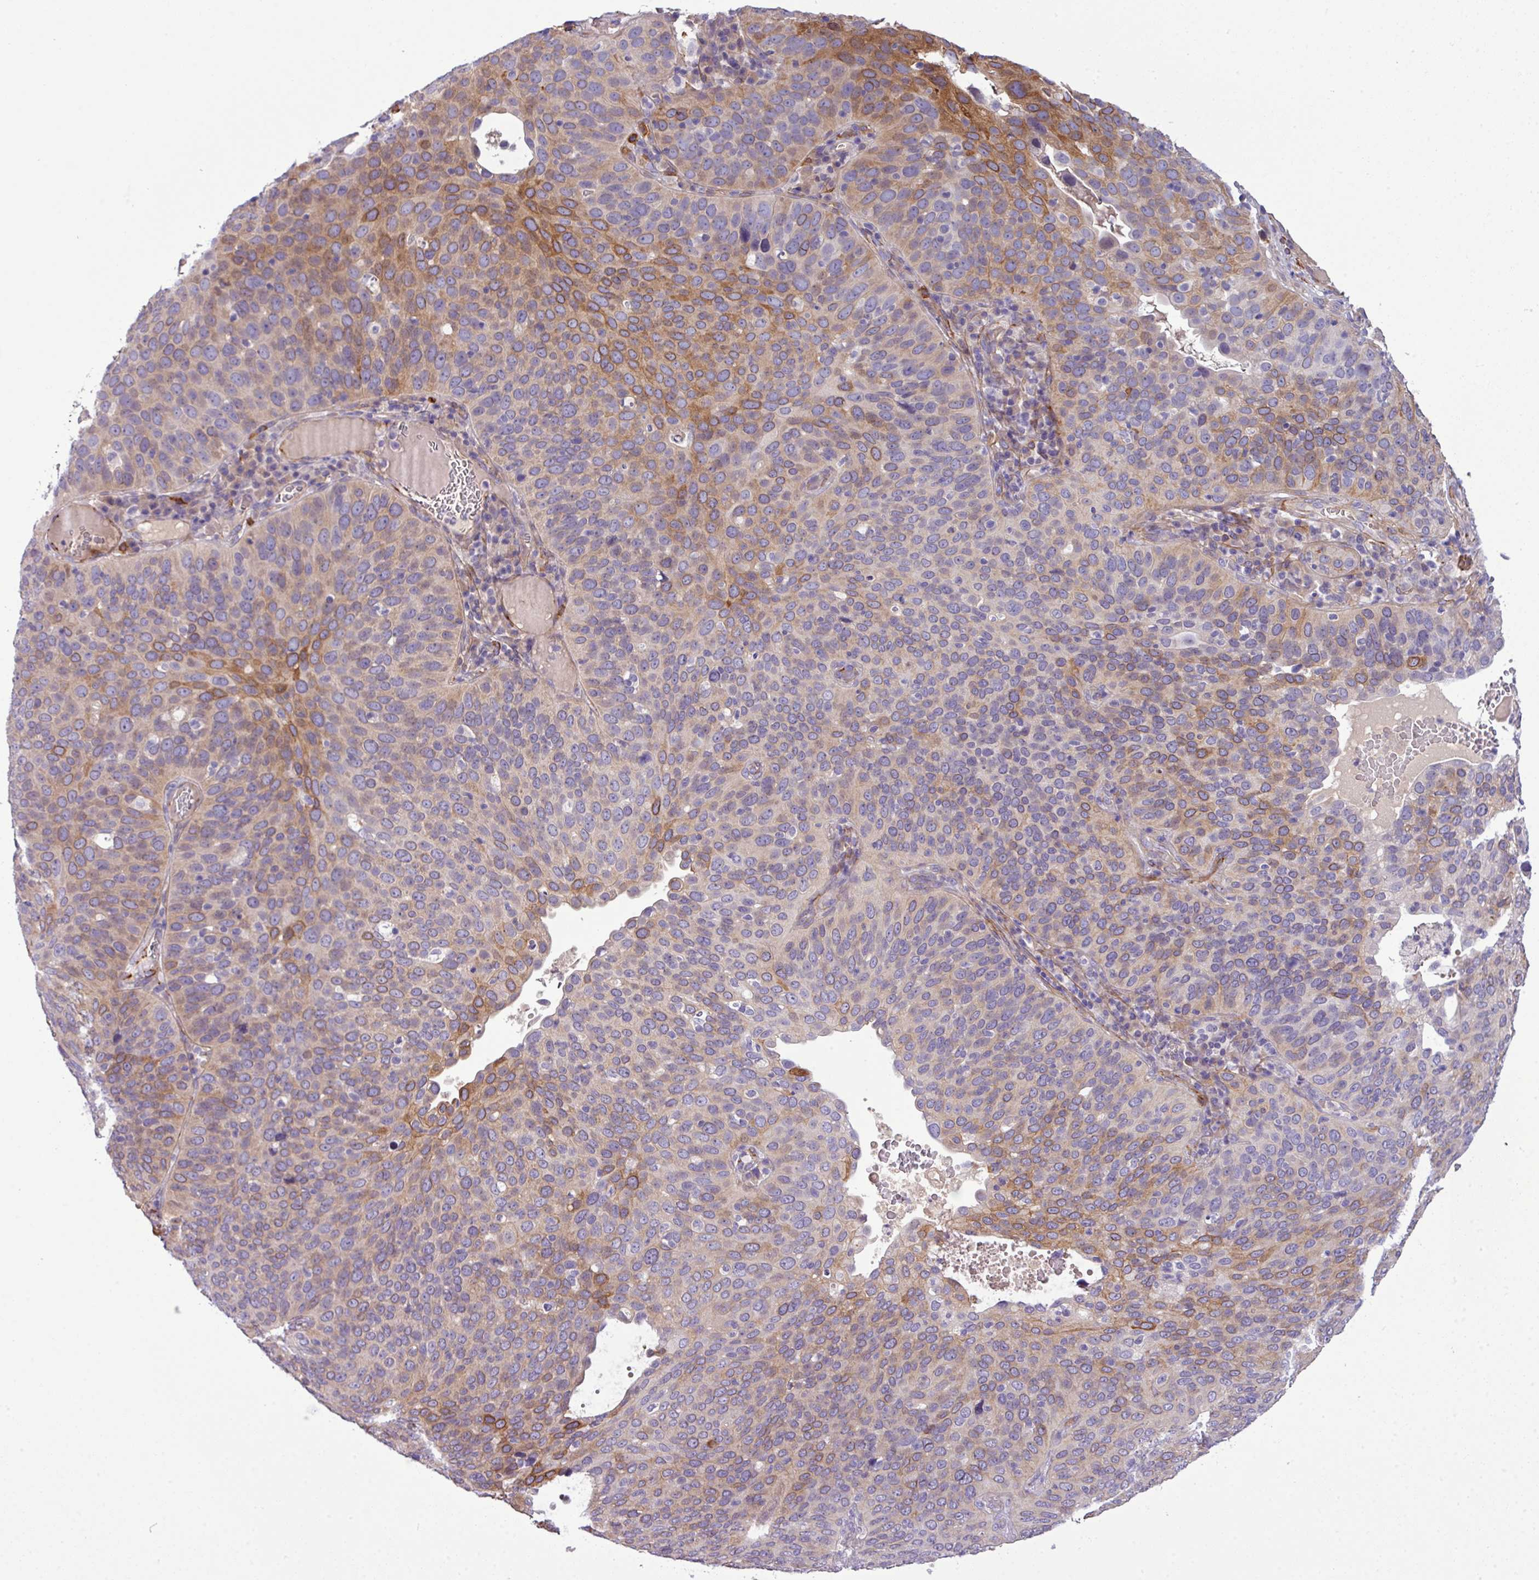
{"staining": {"intensity": "moderate", "quantity": "25%-75%", "location": "cytoplasmic/membranous"}, "tissue": "cervical cancer", "cell_type": "Tumor cells", "image_type": "cancer", "snomed": [{"axis": "morphology", "description": "Squamous cell carcinoma, NOS"}, {"axis": "topography", "description": "Cervix"}], "caption": "DAB (3,3'-diaminobenzidine) immunohistochemical staining of cervical cancer (squamous cell carcinoma) shows moderate cytoplasmic/membranous protein expression in about 25%-75% of tumor cells.", "gene": "PARD6A", "patient": {"sex": "female", "age": 36}}